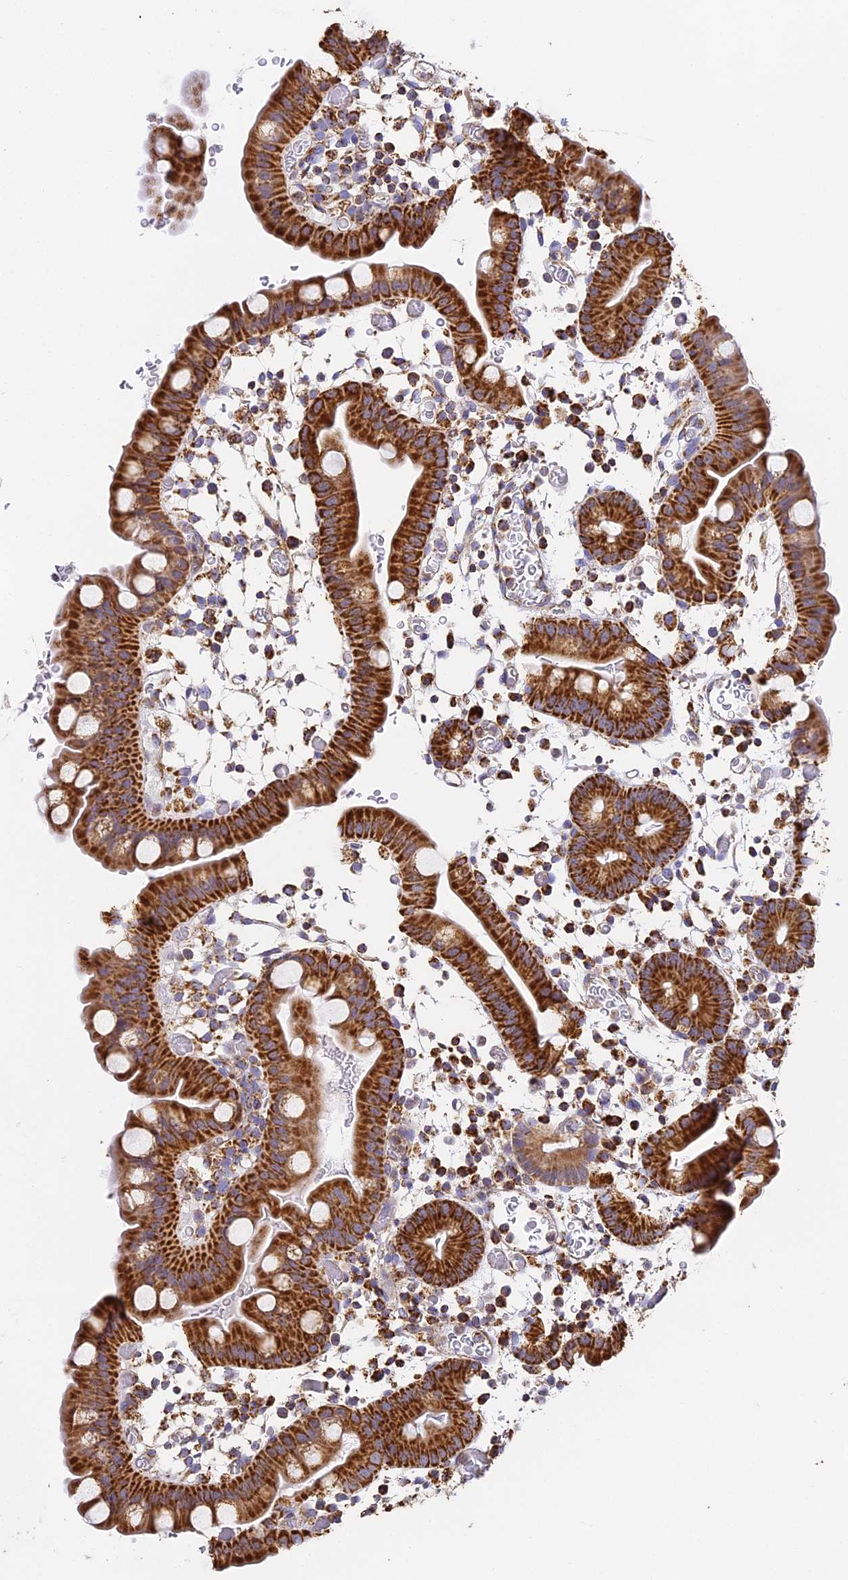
{"staining": {"intensity": "strong", "quantity": ">75%", "location": "cytoplasmic/membranous"}, "tissue": "small intestine", "cell_type": "Glandular cells", "image_type": "normal", "snomed": [{"axis": "morphology", "description": "Normal tissue, NOS"}, {"axis": "topography", "description": "Stomach, upper"}, {"axis": "topography", "description": "Stomach, lower"}, {"axis": "topography", "description": "Small intestine"}], "caption": "High-power microscopy captured an immunohistochemistry (IHC) photomicrograph of benign small intestine, revealing strong cytoplasmic/membranous positivity in about >75% of glandular cells.", "gene": "COX6C", "patient": {"sex": "male", "age": 68}}